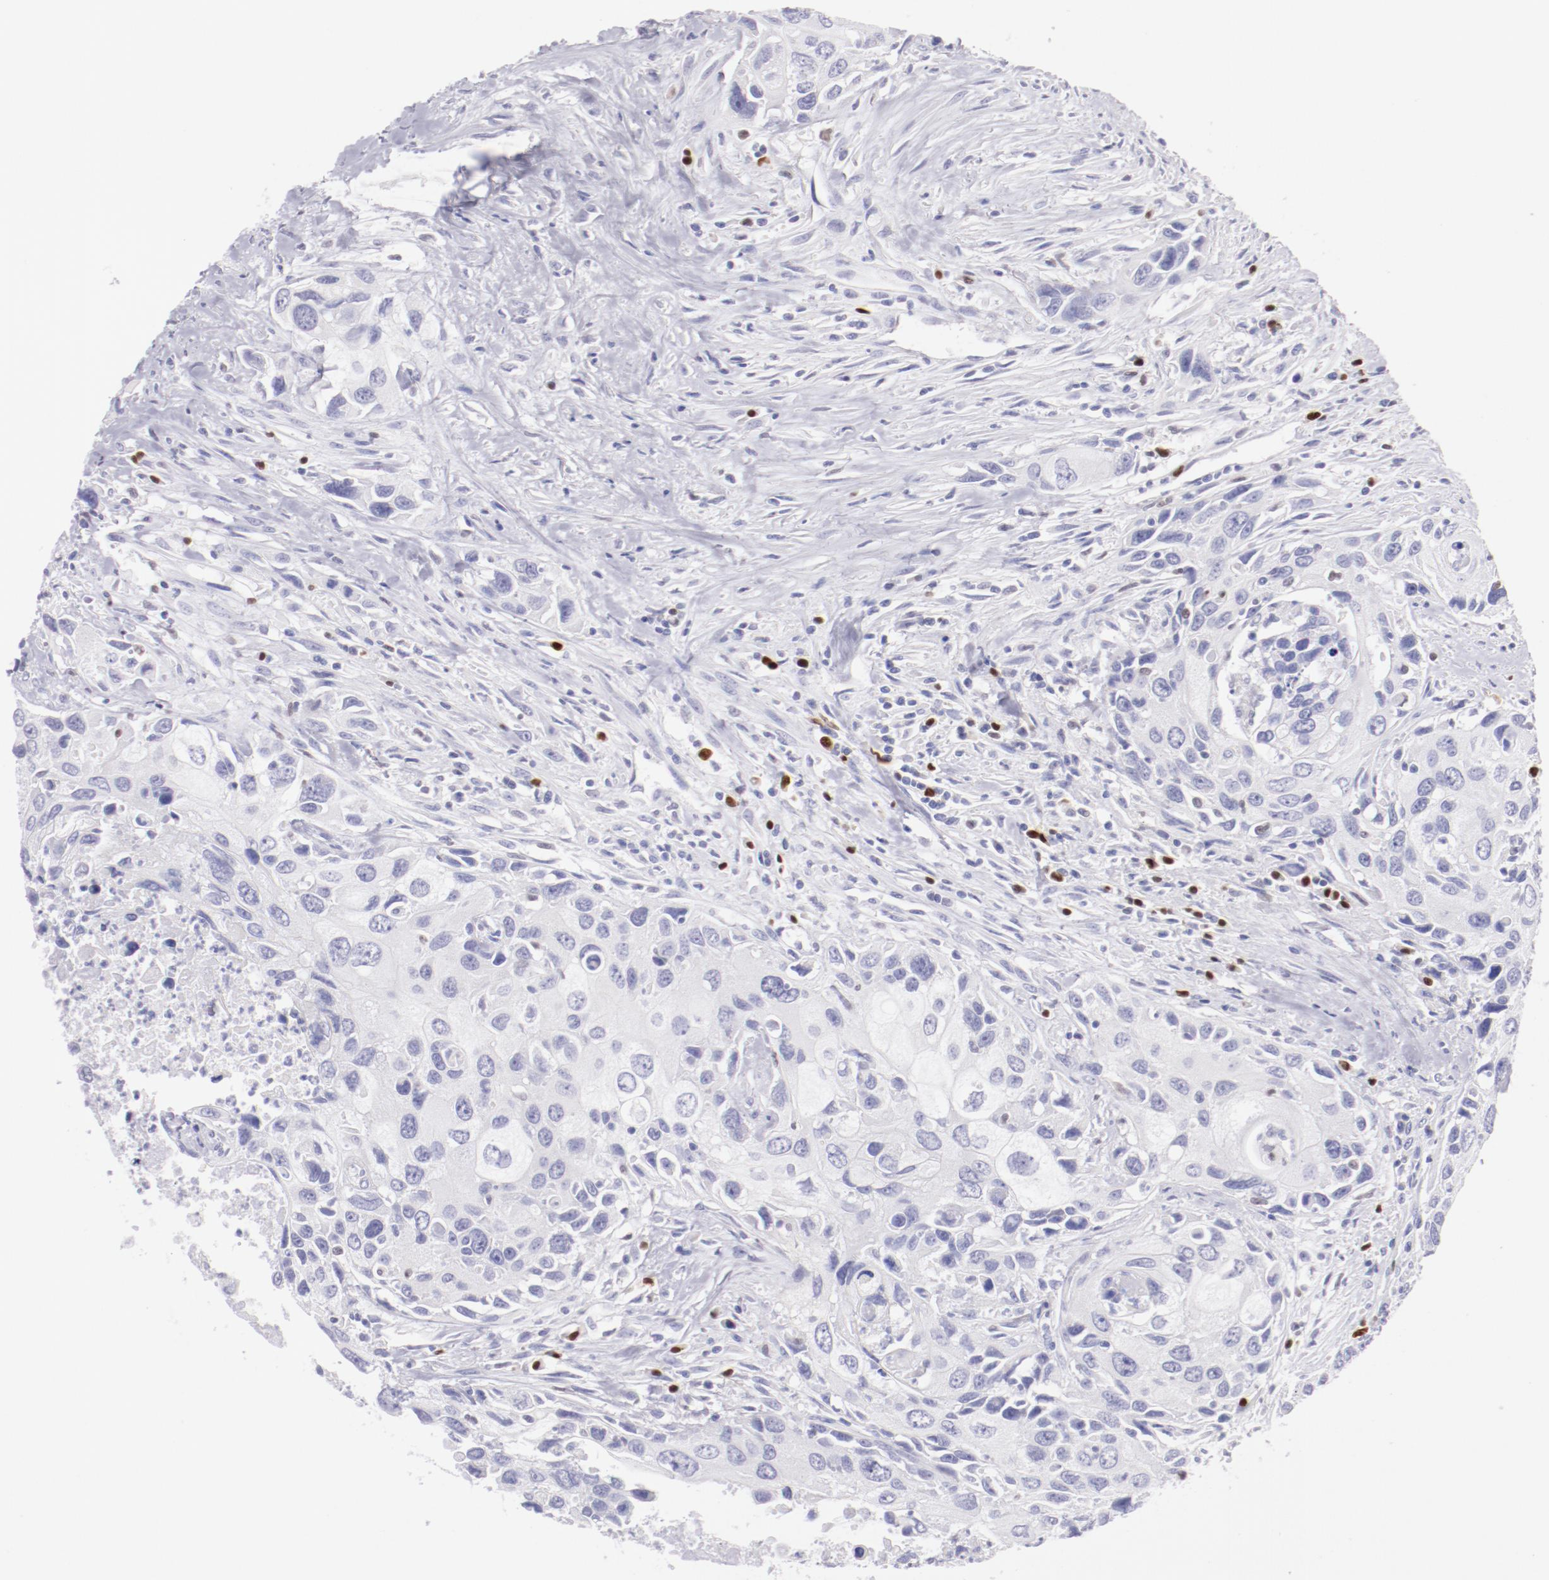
{"staining": {"intensity": "negative", "quantity": "none", "location": "none"}, "tissue": "urothelial cancer", "cell_type": "Tumor cells", "image_type": "cancer", "snomed": [{"axis": "morphology", "description": "Urothelial carcinoma, High grade"}, {"axis": "topography", "description": "Urinary bladder"}], "caption": "Urothelial carcinoma (high-grade) stained for a protein using immunohistochemistry (IHC) demonstrates no staining tumor cells.", "gene": "IRF8", "patient": {"sex": "male", "age": 71}}